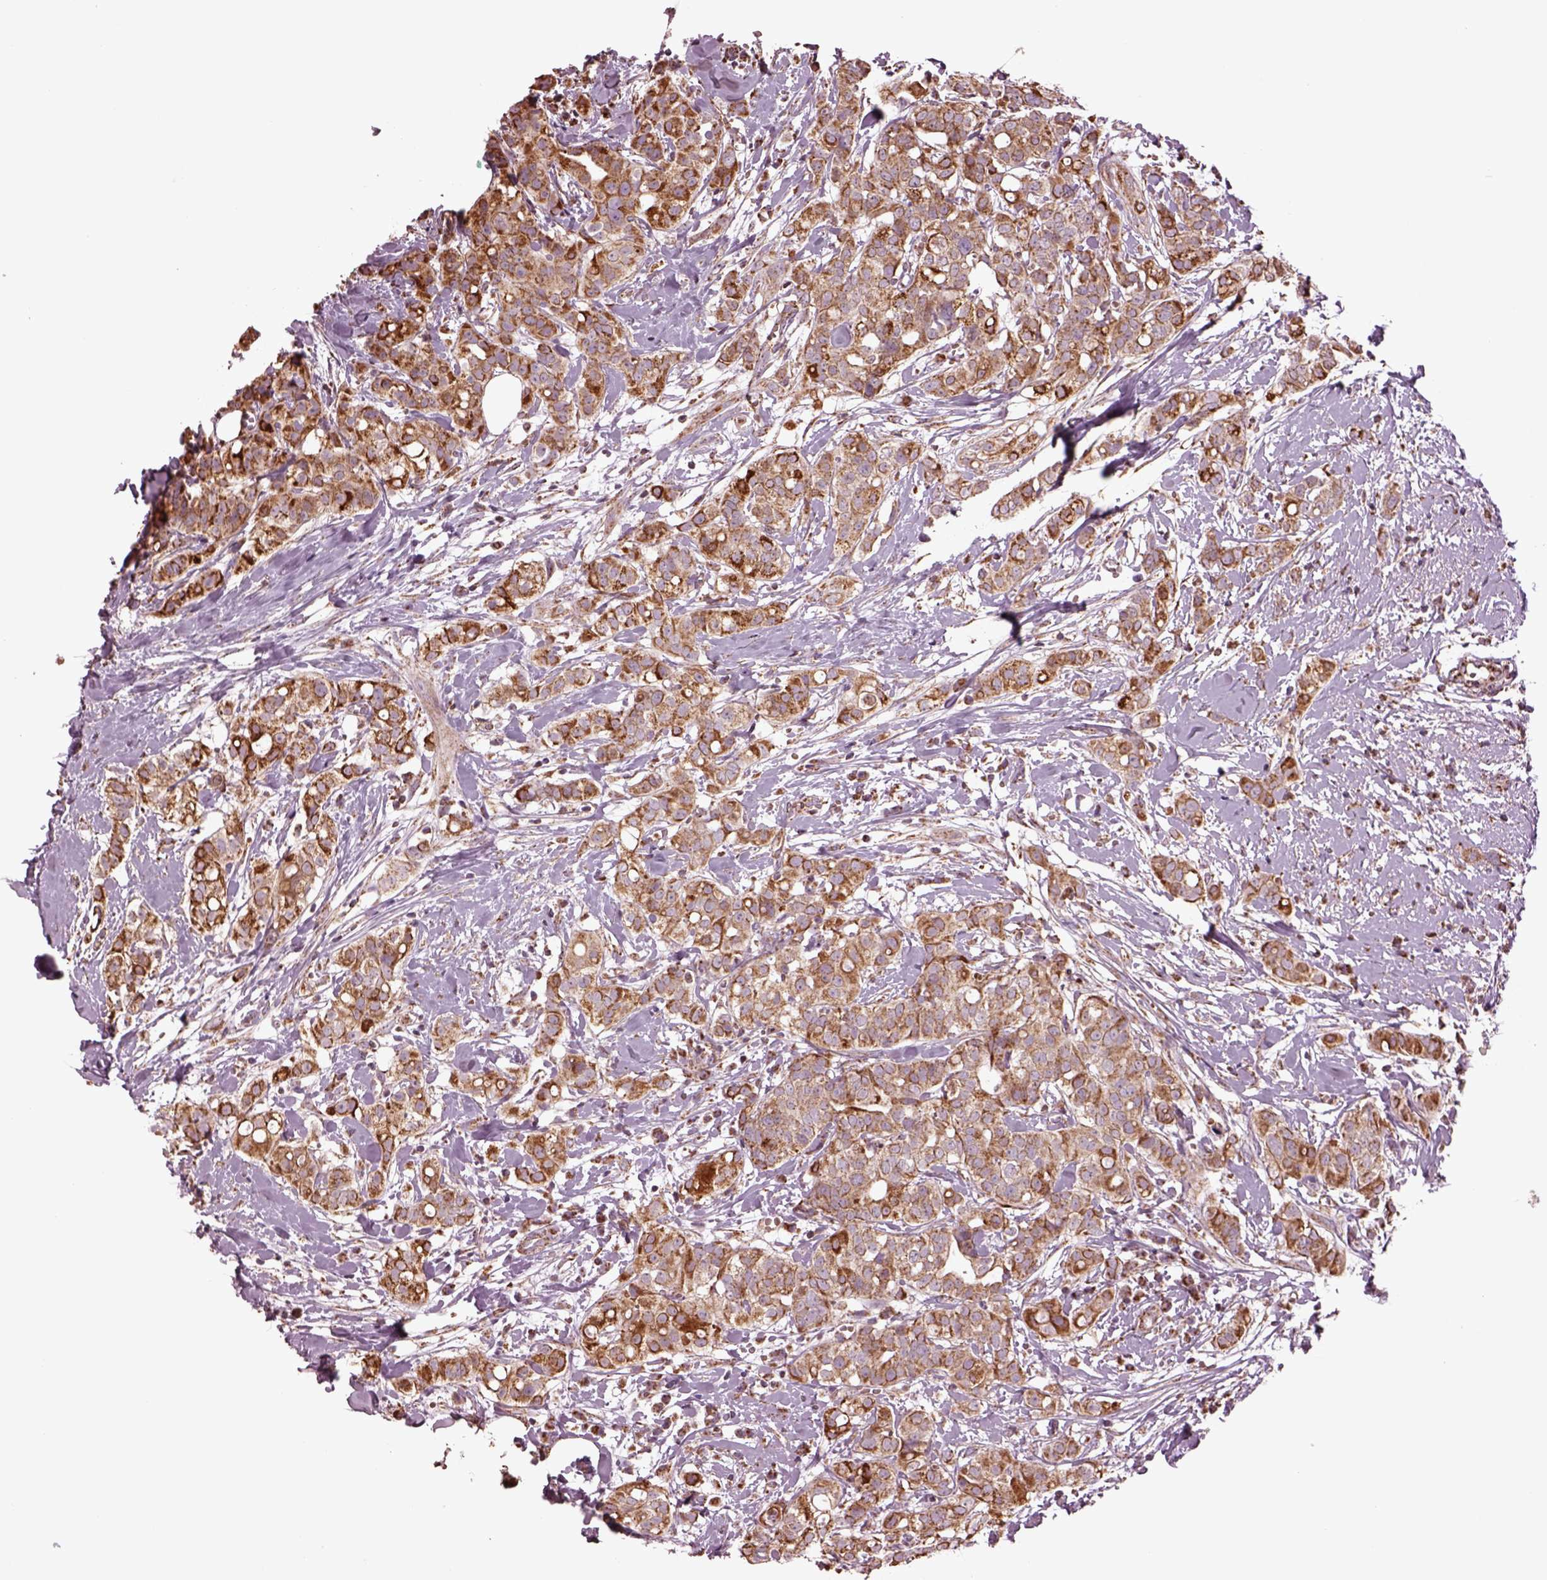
{"staining": {"intensity": "moderate", "quantity": "<25%", "location": "cytoplasmic/membranous"}, "tissue": "breast cancer", "cell_type": "Tumor cells", "image_type": "cancer", "snomed": [{"axis": "morphology", "description": "Duct carcinoma"}, {"axis": "topography", "description": "Breast"}], "caption": "Immunohistochemical staining of breast cancer (infiltrating ductal carcinoma) displays low levels of moderate cytoplasmic/membranous protein positivity in approximately <25% of tumor cells.", "gene": "TMEM254", "patient": {"sex": "female", "age": 40}}